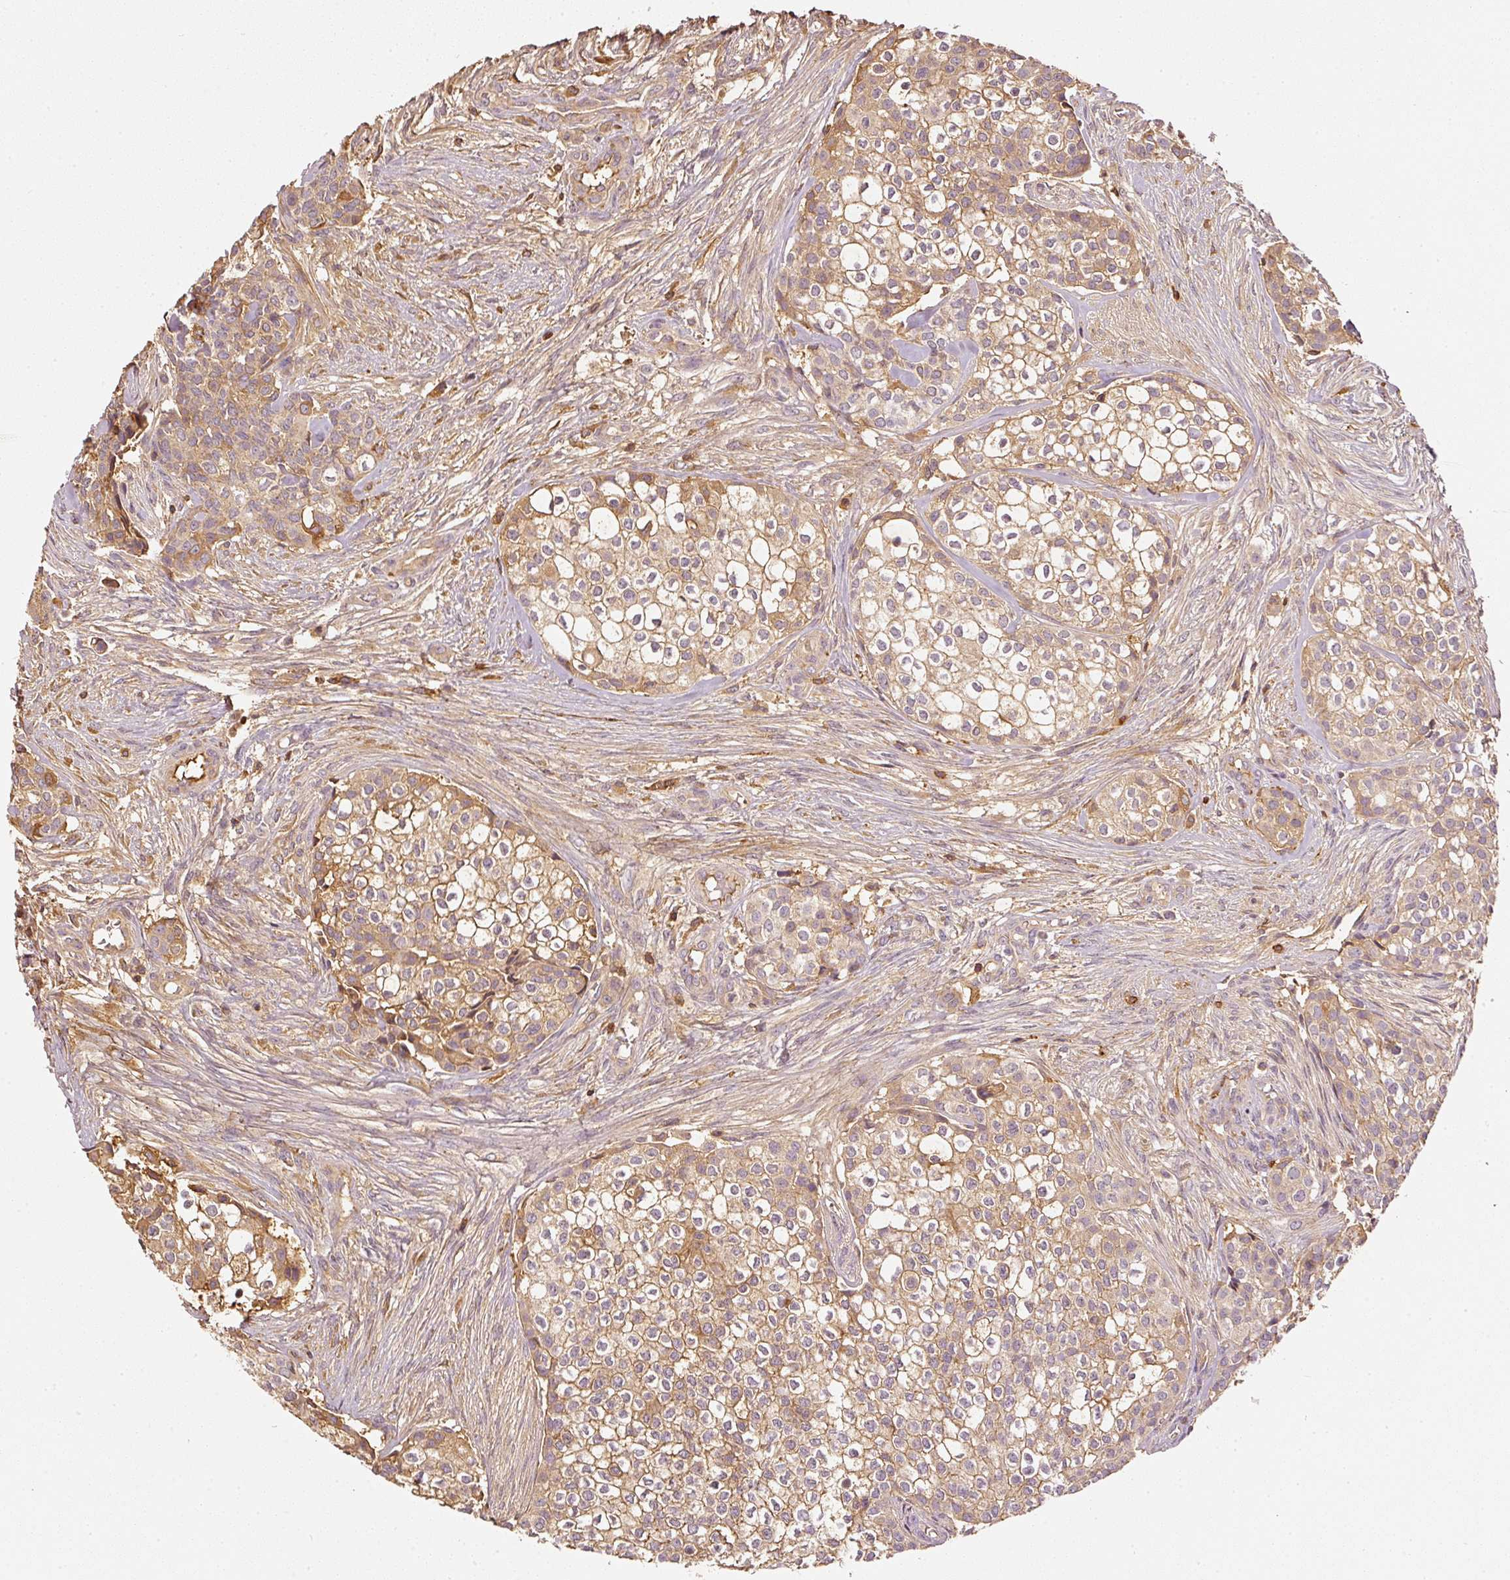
{"staining": {"intensity": "moderate", "quantity": "25%-75%", "location": "cytoplasmic/membranous"}, "tissue": "head and neck cancer", "cell_type": "Tumor cells", "image_type": "cancer", "snomed": [{"axis": "morphology", "description": "Adenocarcinoma, NOS"}, {"axis": "topography", "description": "Head-Neck"}], "caption": "Protein staining of head and neck cancer tissue displays moderate cytoplasmic/membranous positivity in approximately 25%-75% of tumor cells.", "gene": "EVL", "patient": {"sex": "male", "age": 81}}